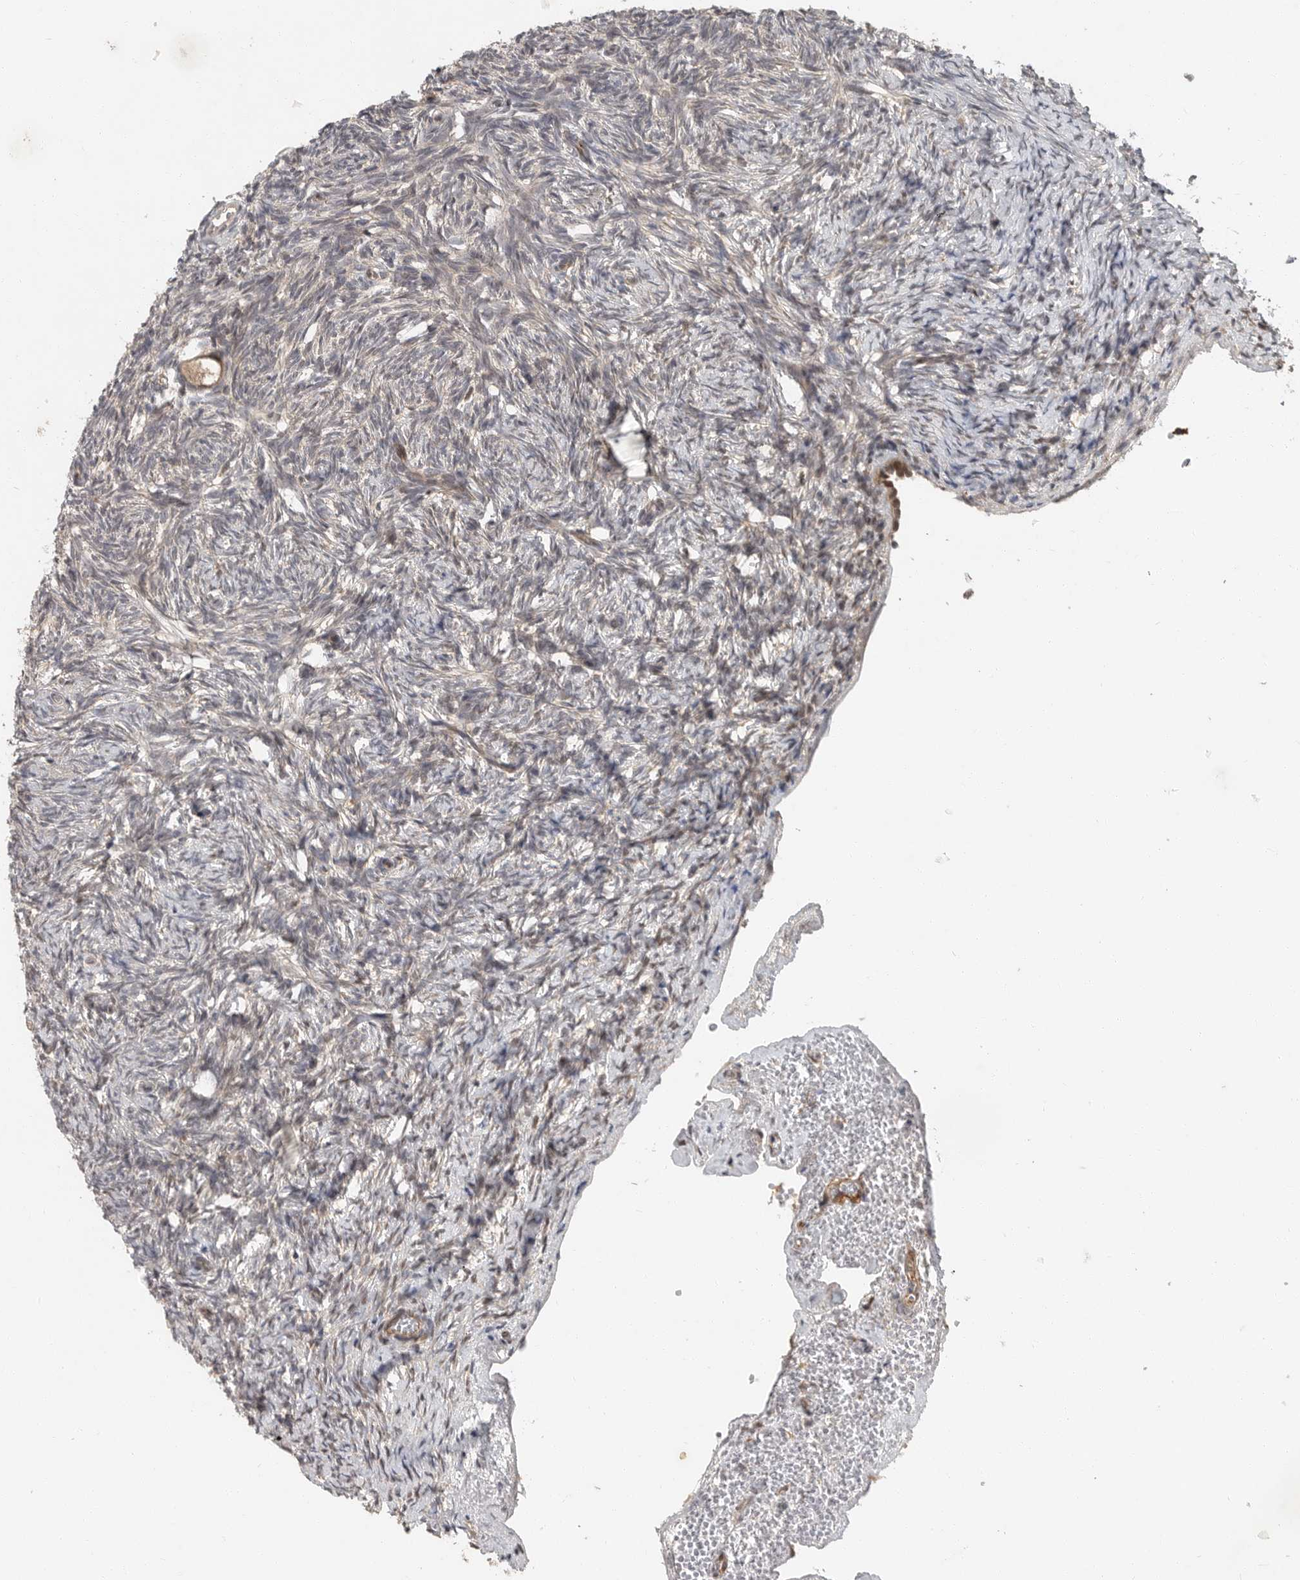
{"staining": {"intensity": "negative", "quantity": "none", "location": "none"}, "tissue": "ovary", "cell_type": "Follicle cells", "image_type": "normal", "snomed": [{"axis": "morphology", "description": "Normal tissue, NOS"}, {"axis": "topography", "description": "Ovary"}], "caption": "This is an immunohistochemistry image of benign ovary. There is no positivity in follicle cells.", "gene": "OSBPL9", "patient": {"sex": "female", "age": 34}}